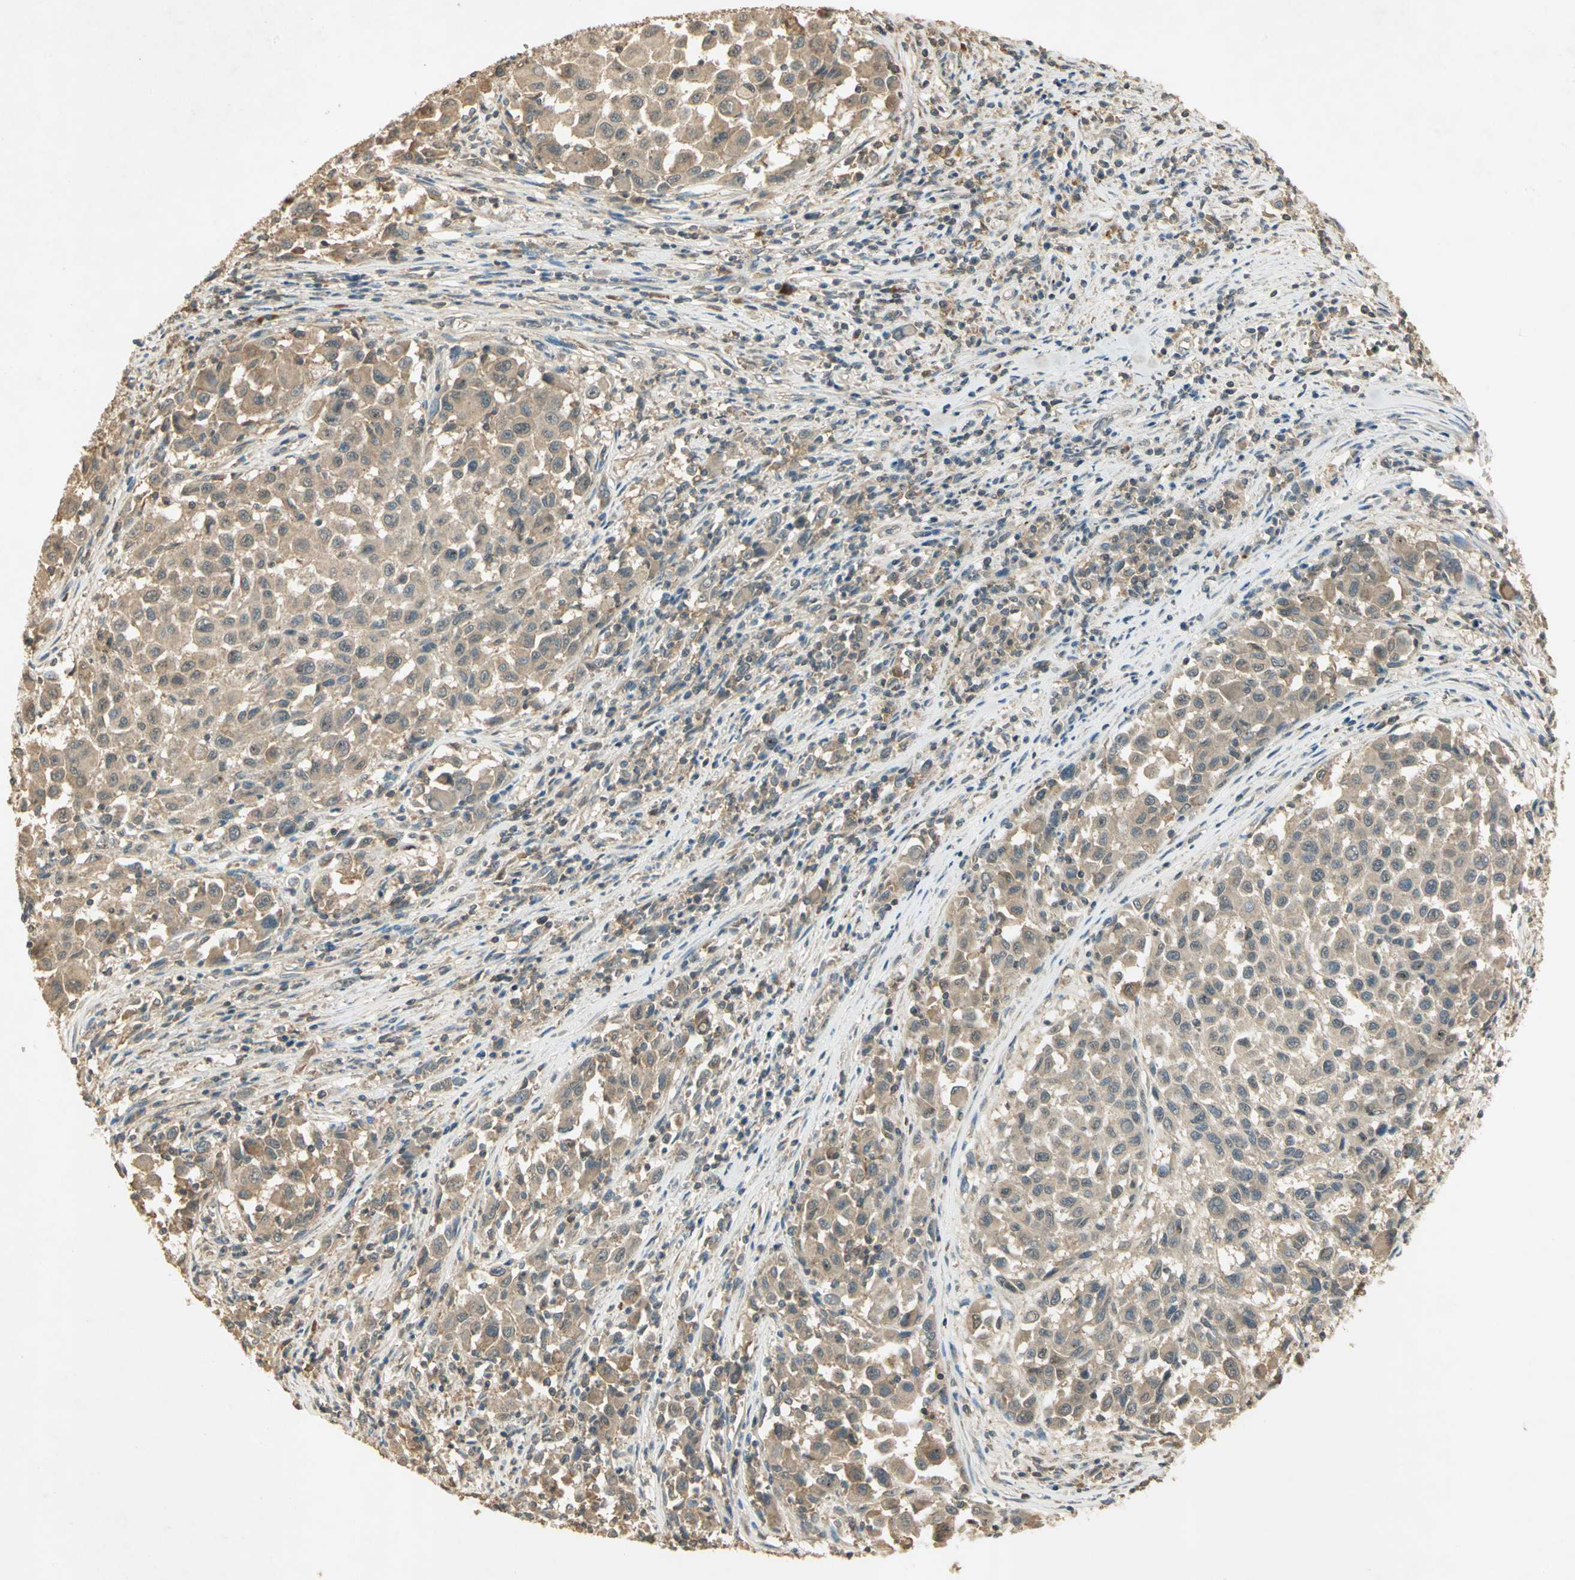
{"staining": {"intensity": "weak", "quantity": ">75%", "location": "cytoplasmic/membranous"}, "tissue": "melanoma", "cell_type": "Tumor cells", "image_type": "cancer", "snomed": [{"axis": "morphology", "description": "Malignant melanoma, Metastatic site"}, {"axis": "topography", "description": "Lymph node"}], "caption": "Immunohistochemical staining of human melanoma reveals weak cytoplasmic/membranous protein positivity in approximately >75% of tumor cells.", "gene": "KEAP1", "patient": {"sex": "male", "age": 61}}